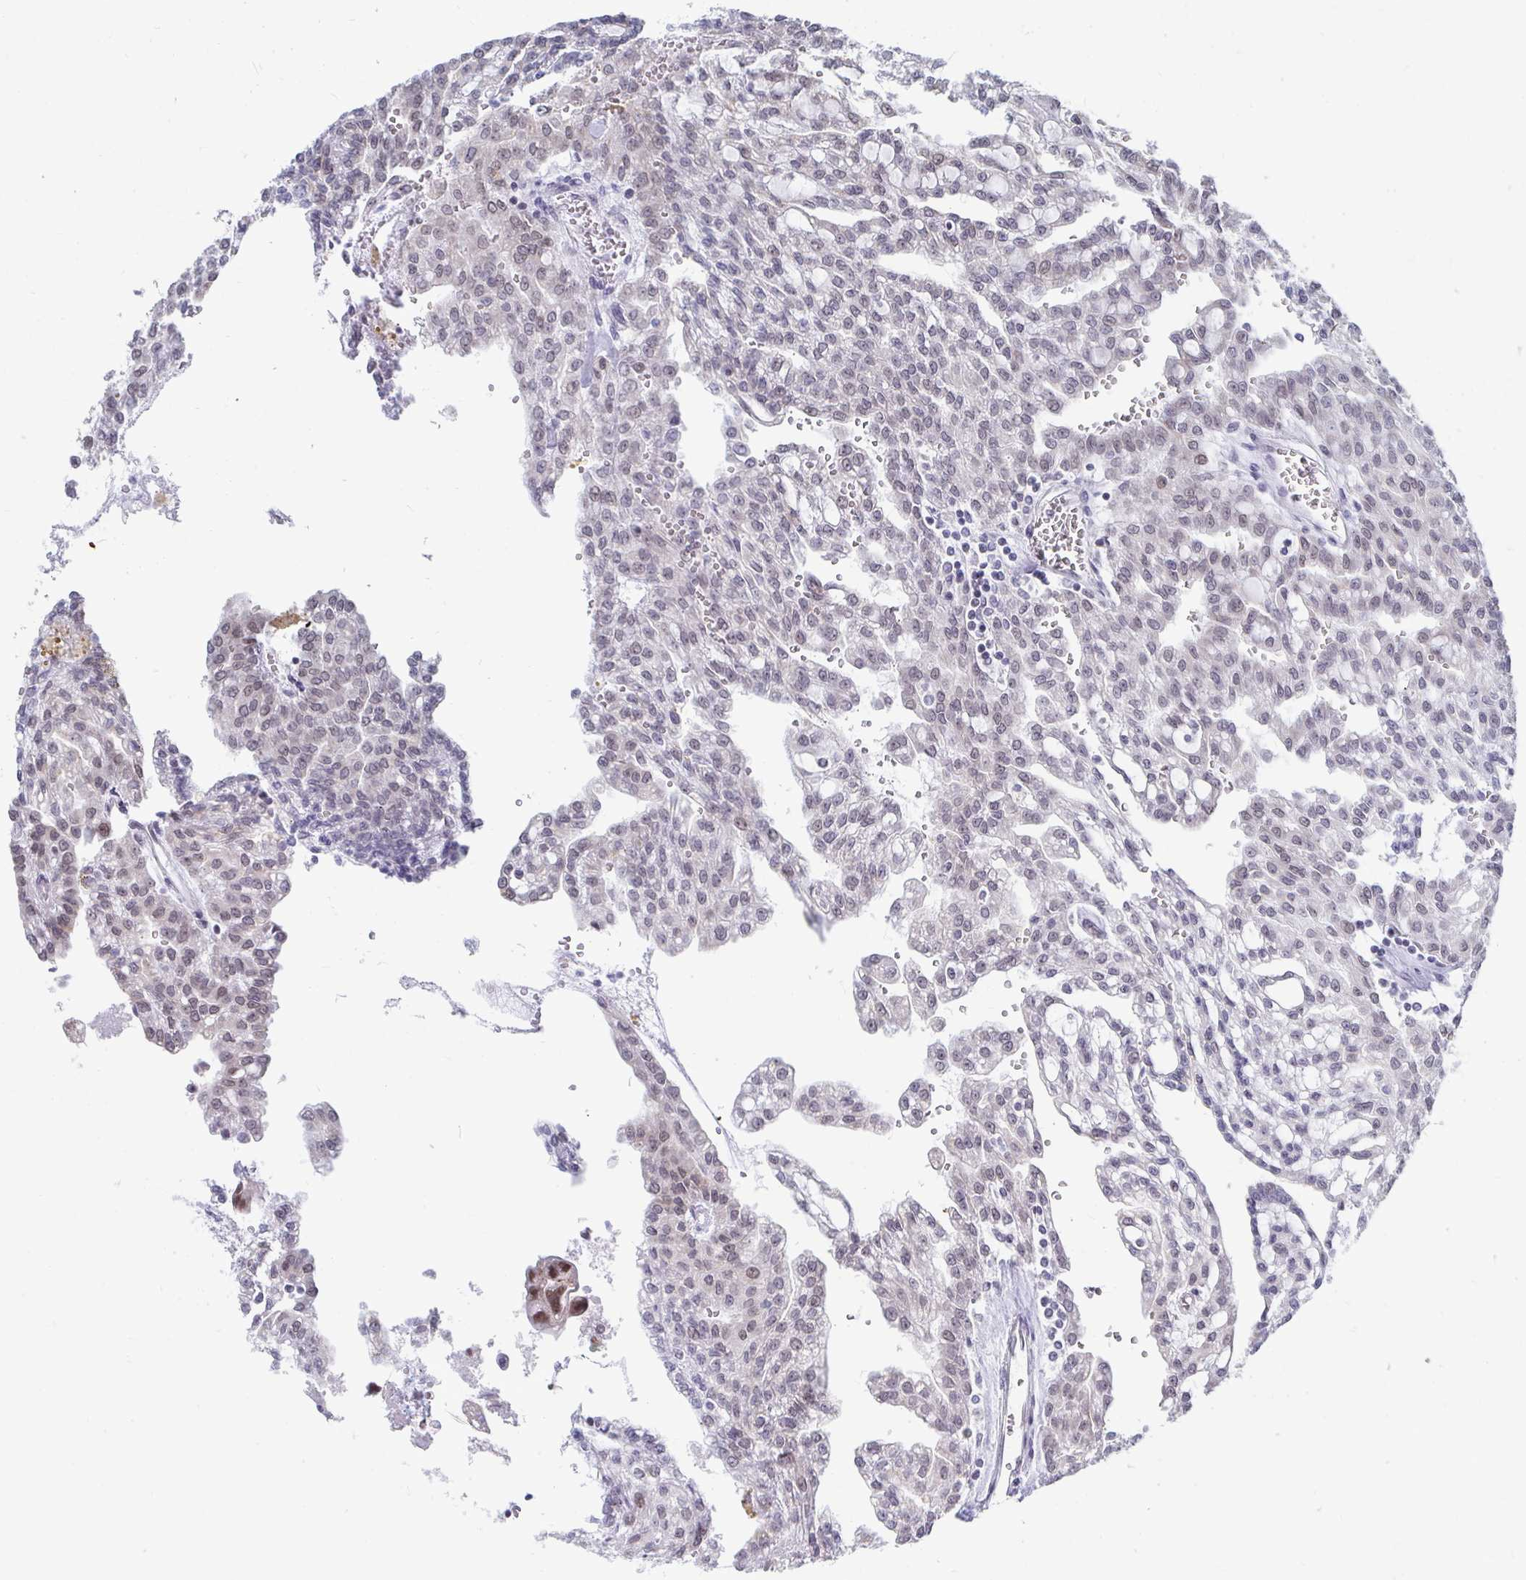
{"staining": {"intensity": "weak", "quantity": "<25%", "location": "nuclear"}, "tissue": "renal cancer", "cell_type": "Tumor cells", "image_type": "cancer", "snomed": [{"axis": "morphology", "description": "Adenocarcinoma, NOS"}, {"axis": "topography", "description": "Kidney"}], "caption": "High magnification brightfield microscopy of renal adenocarcinoma stained with DAB (brown) and counterstained with hematoxylin (blue): tumor cells show no significant positivity. (Immunohistochemistry, brightfield microscopy, high magnification).", "gene": "TRIP12", "patient": {"sex": "male", "age": 63}}